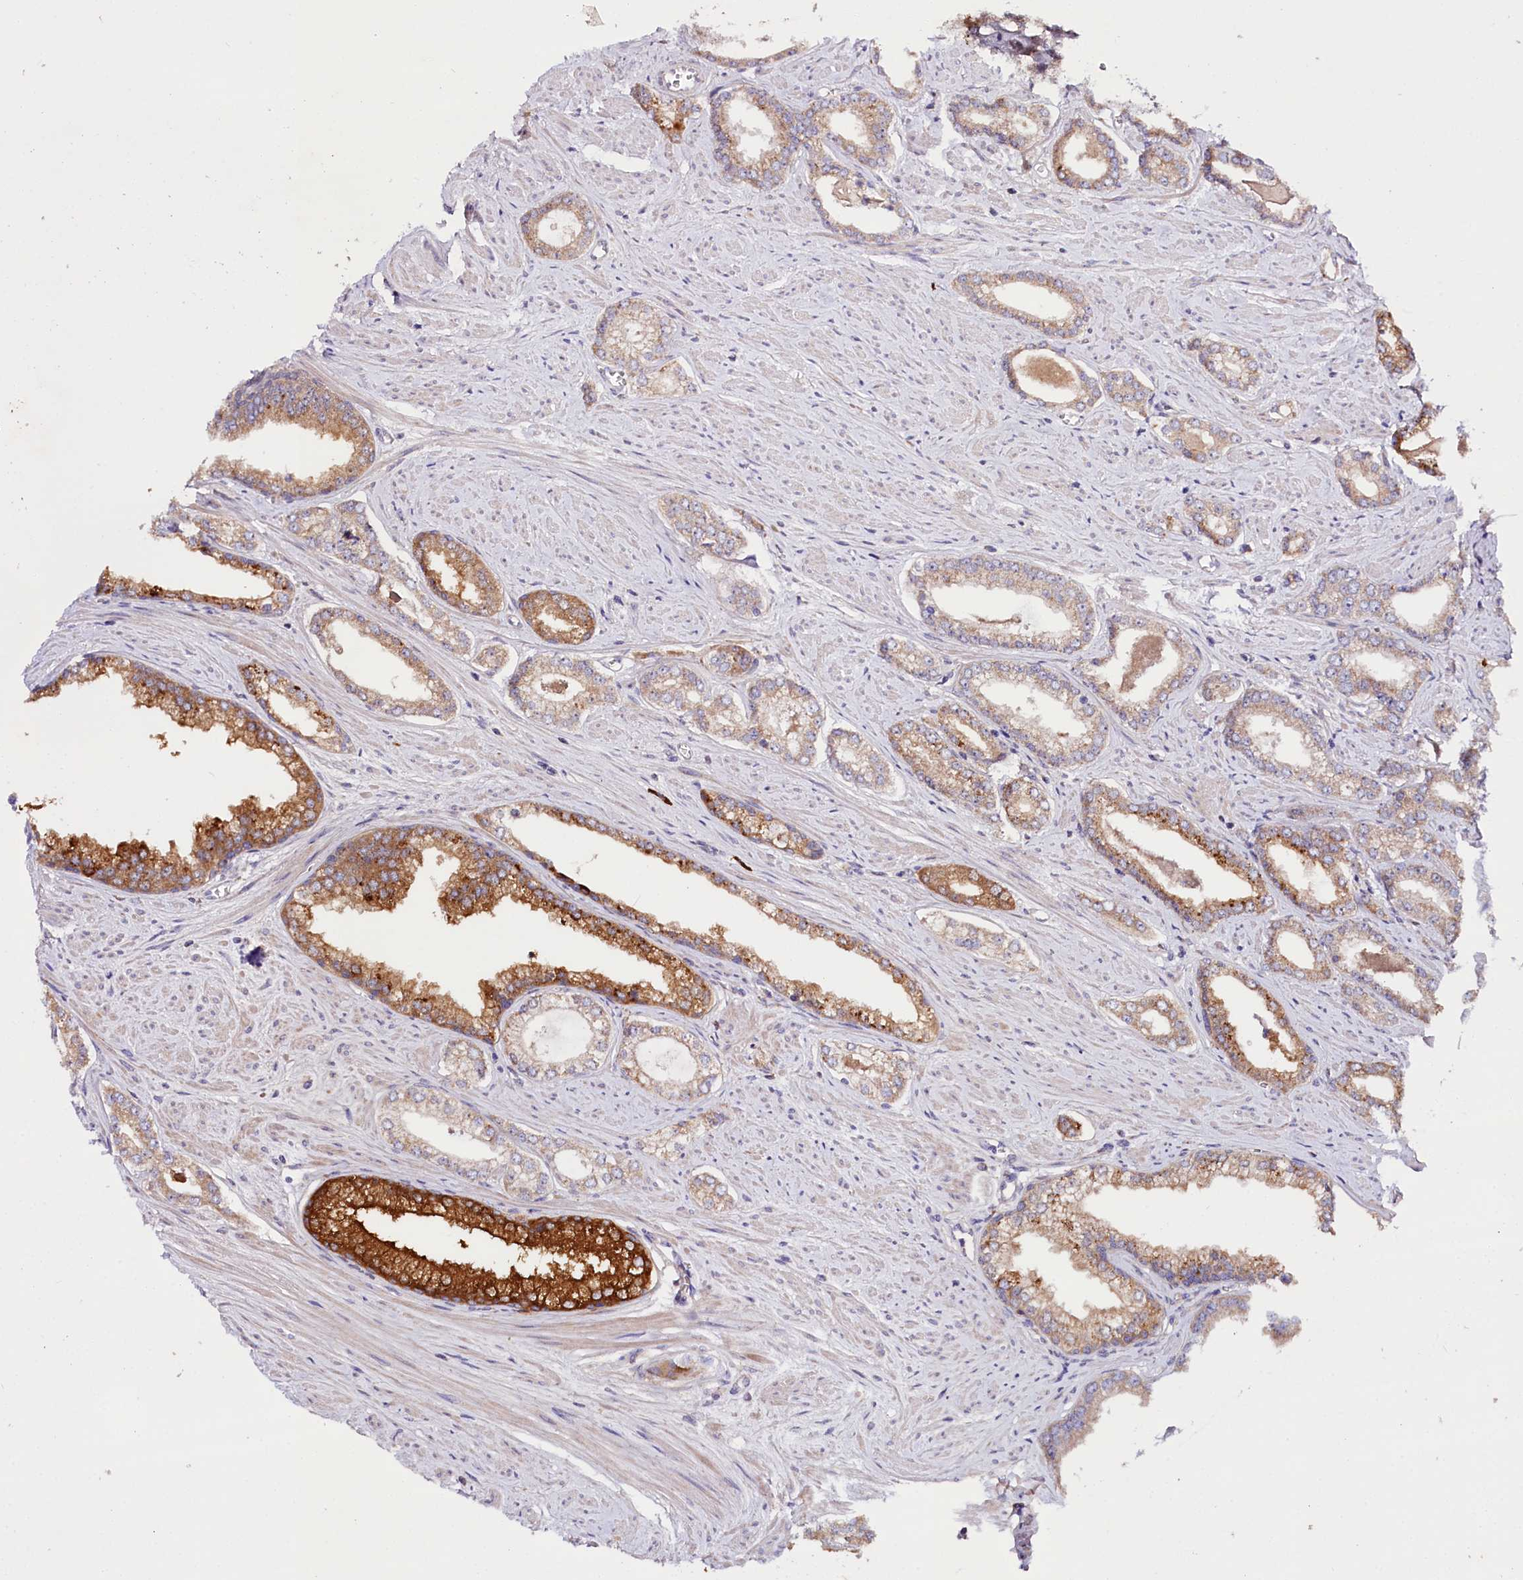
{"staining": {"intensity": "moderate", "quantity": "<25%", "location": "cytoplasmic/membranous"}, "tissue": "prostate cancer", "cell_type": "Tumor cells", "image_type": "cancer", "snomed": [{"axis": "morphology", "description": "Adenocarcinoma, Low grade"}, {"axis": "topography", "description": "Prostate and seminal vesicle, NOS"}], "caption": "The image displays a brown stain indicating the presence of a protein in the cytoplasmic/membranous of tumor cells in prostate cancer (low-grade adenocarcinoma). The staining was performed using DAB, with brown indicating positive protein expression. Nuclei are stained blue with hematoxylin.", "gene": "ZNF45", "patient": {"sex": "male", "age": 60}}